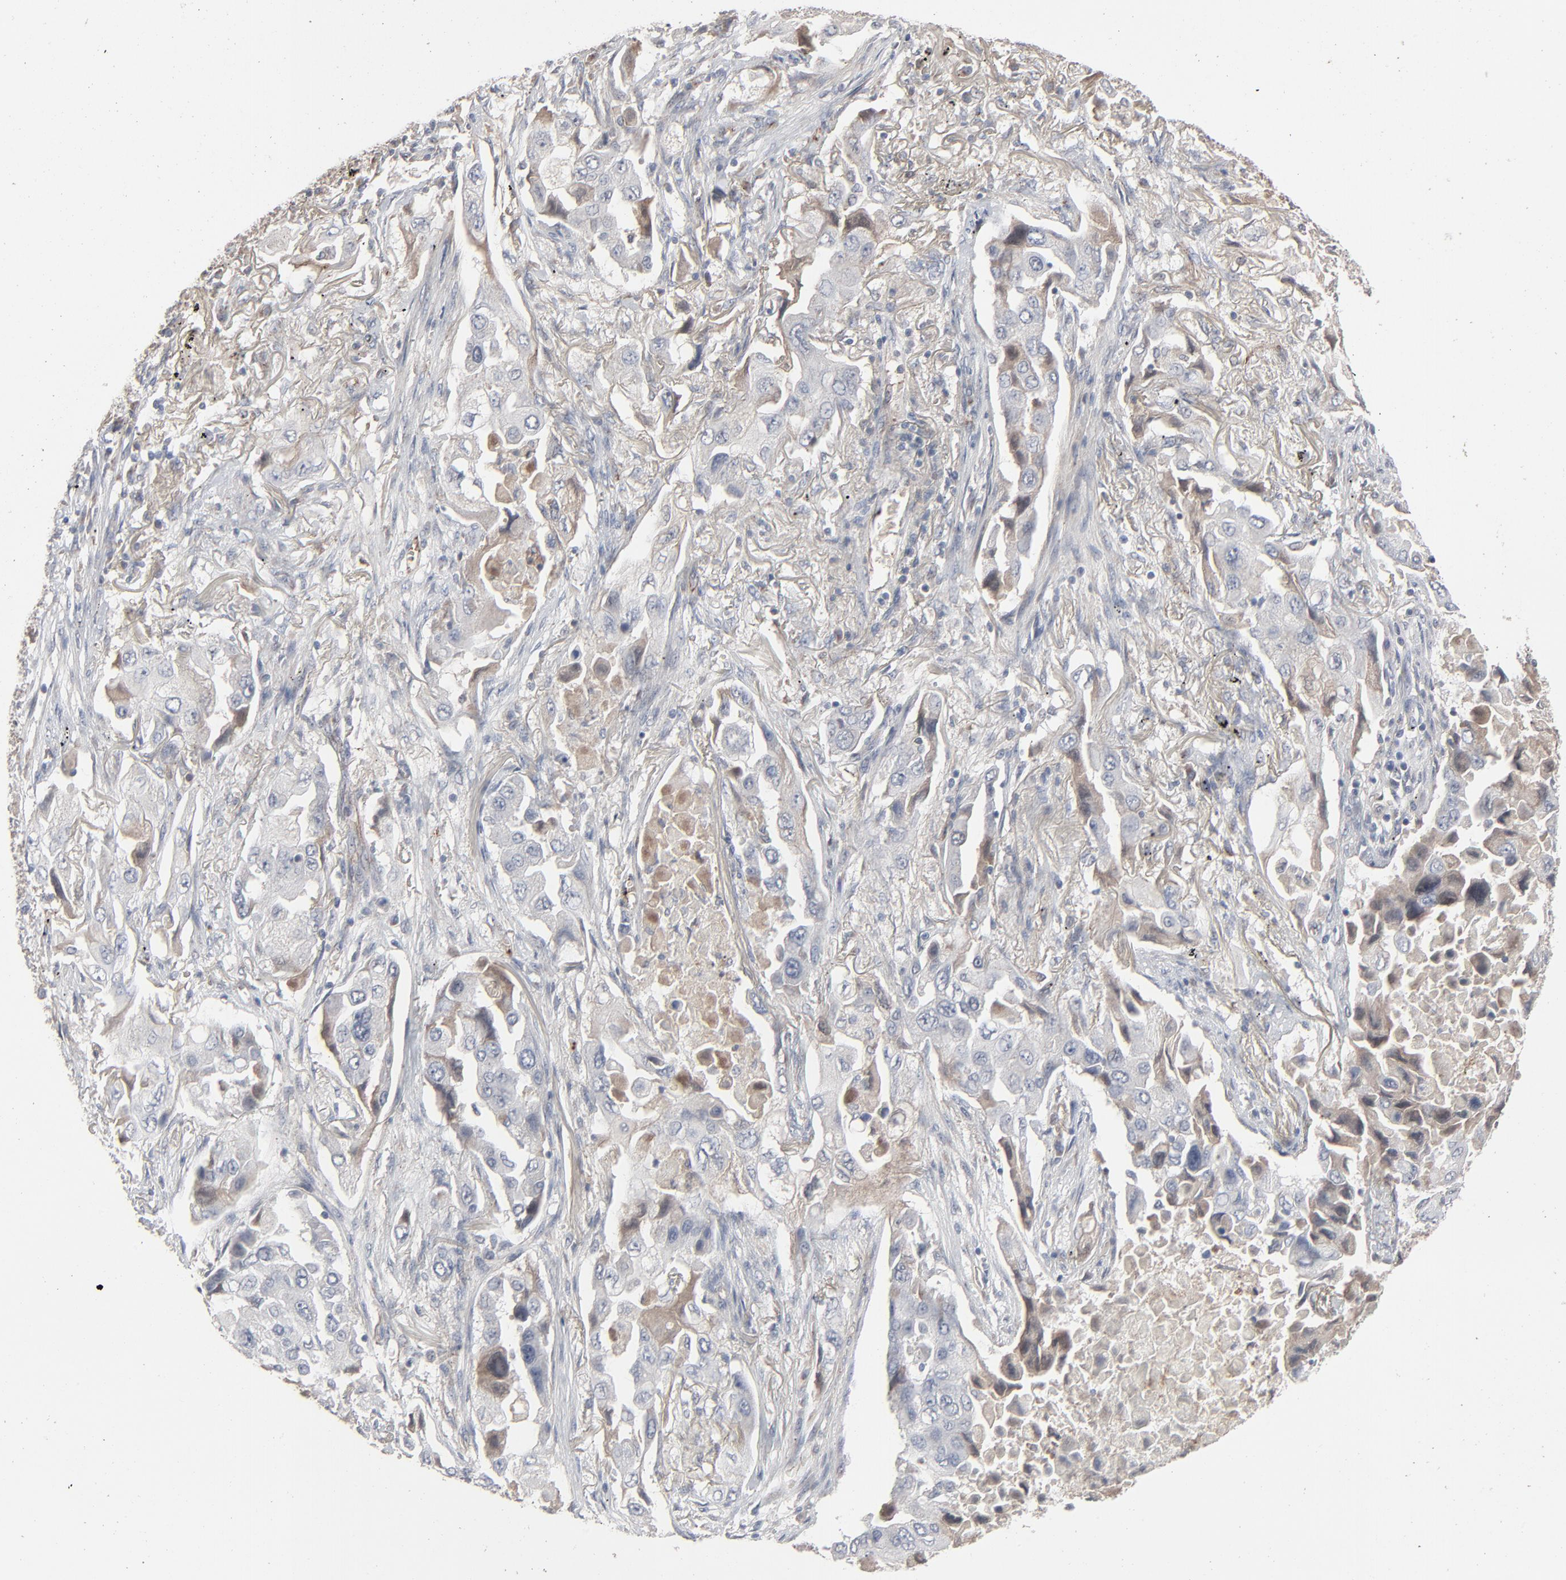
{"staining": {"intensity": "weak", "quantity": "<25%", "location": "cytoplasmic/membranous"}, "tissue": "lung cancer", "cell_type": "Tumor cells", "image_type": "cancer", "snomed": [{"axis": "morphology", "description": "Adenocarcinoma, NOS"}, {"axis": "topography", "description": "Lung"}], "caption": "Tumor cells show no significant positivity in adenocarcinoma (lung). (DAB (3,3'-diaminobenzidine) immunohistochemistry visualized using brightfield microscopy, high magnification).", "gene": "JAM3", "patient": {"sex": "female", "age": 65}}